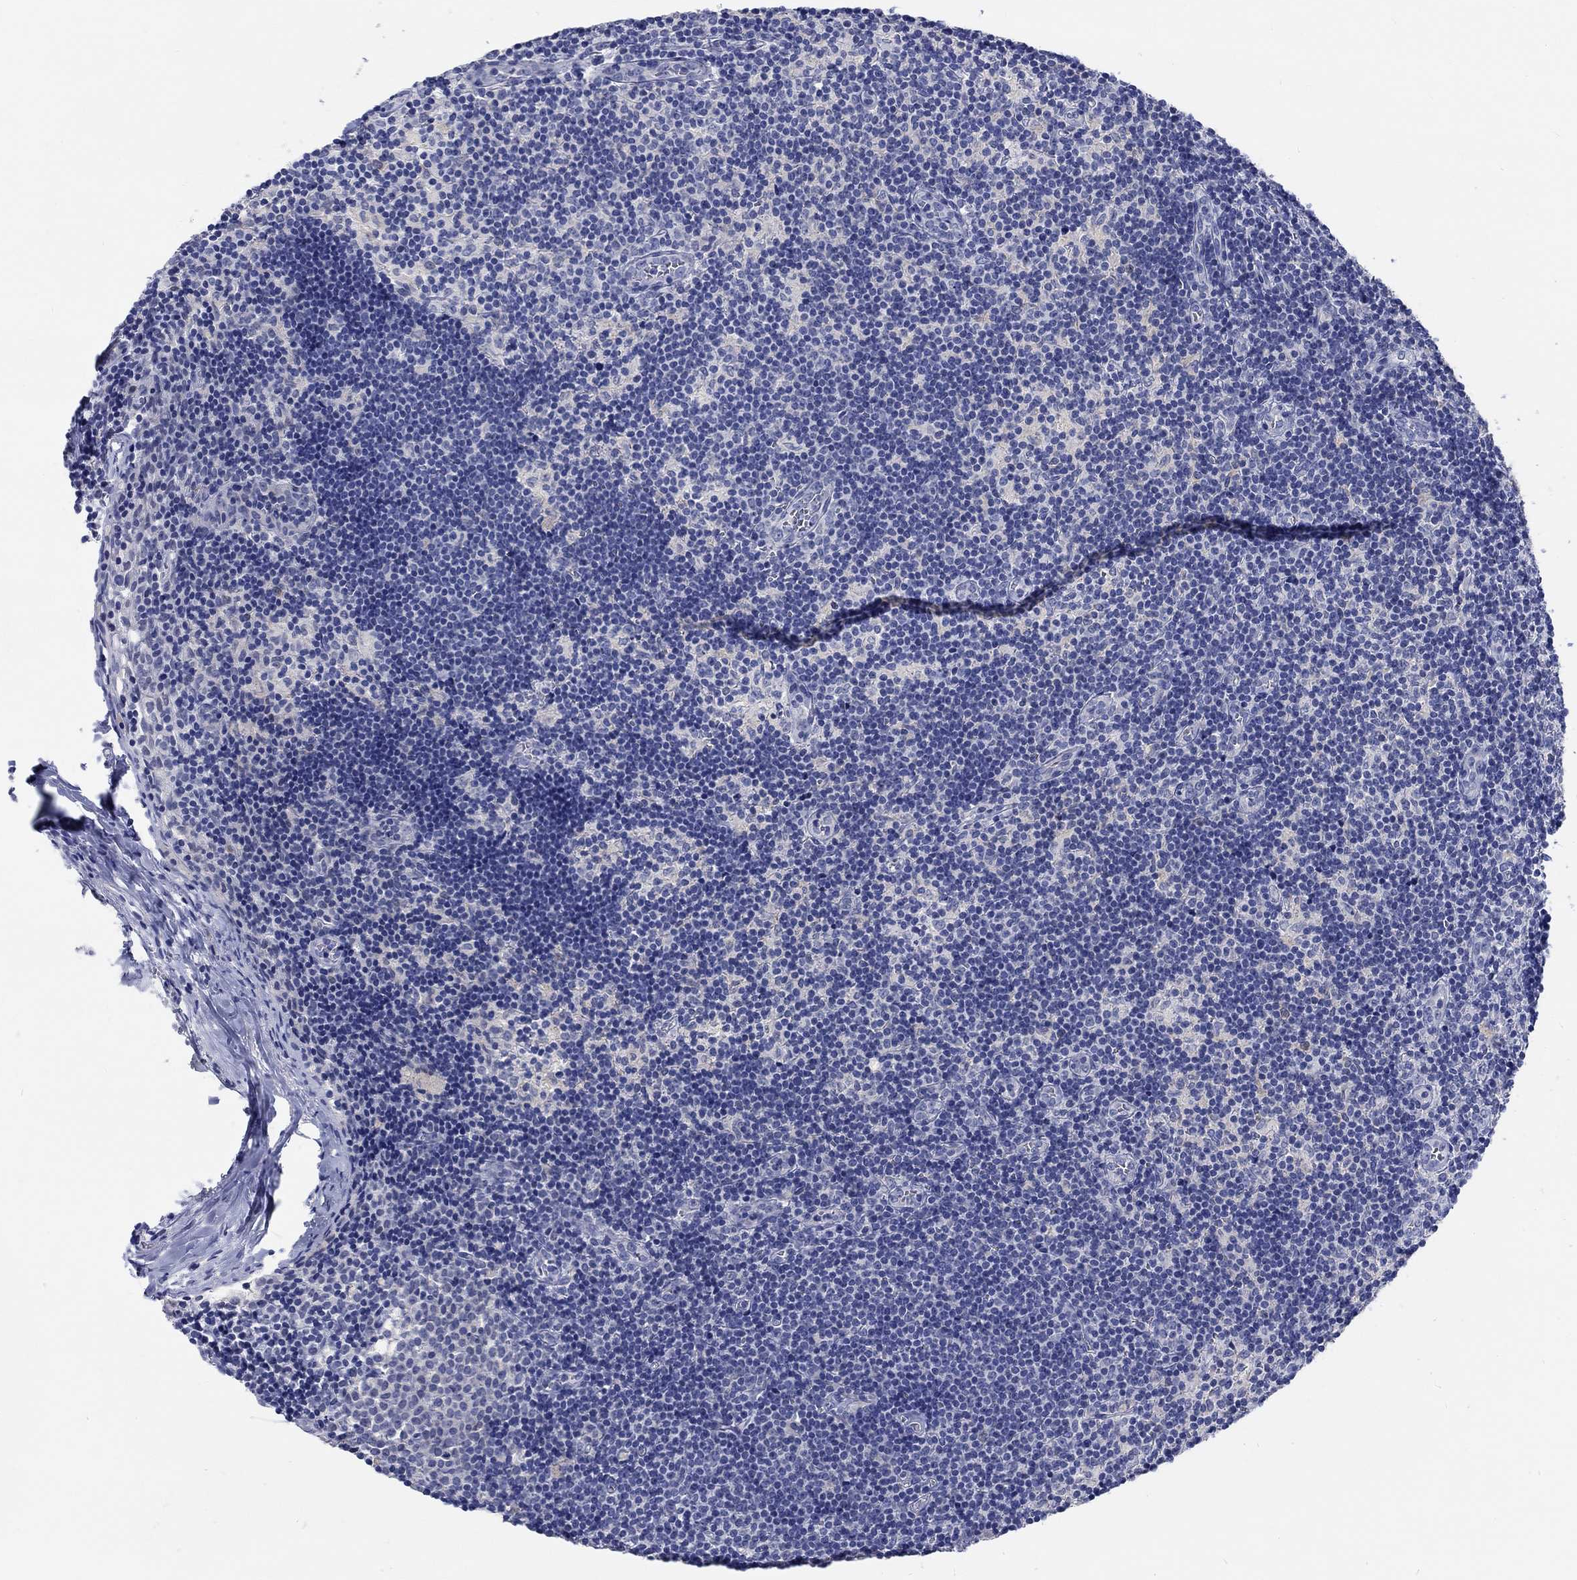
{"staining": {"intensity": "weak", "quantity": "<25%", "location": "cytoplasmic/membranous"}, "tissue": "lymph node", "cell_type": "Germinal center cells", "image_type": "normal", "snomed": [{"axis": "morphology", "description": "Normal tissue, NOS"}, {"axis": "topography", "description": "Lymph node"}], "caption": "Immunohistochemical staining of unremarkable lymph node demonstrates no significant positivity in germinal center cells. (DAB IHC visualized using brightfield microscopy, high magnification).", "gene": "NAV3", "patient": {"sex": "female", "age": 52}}